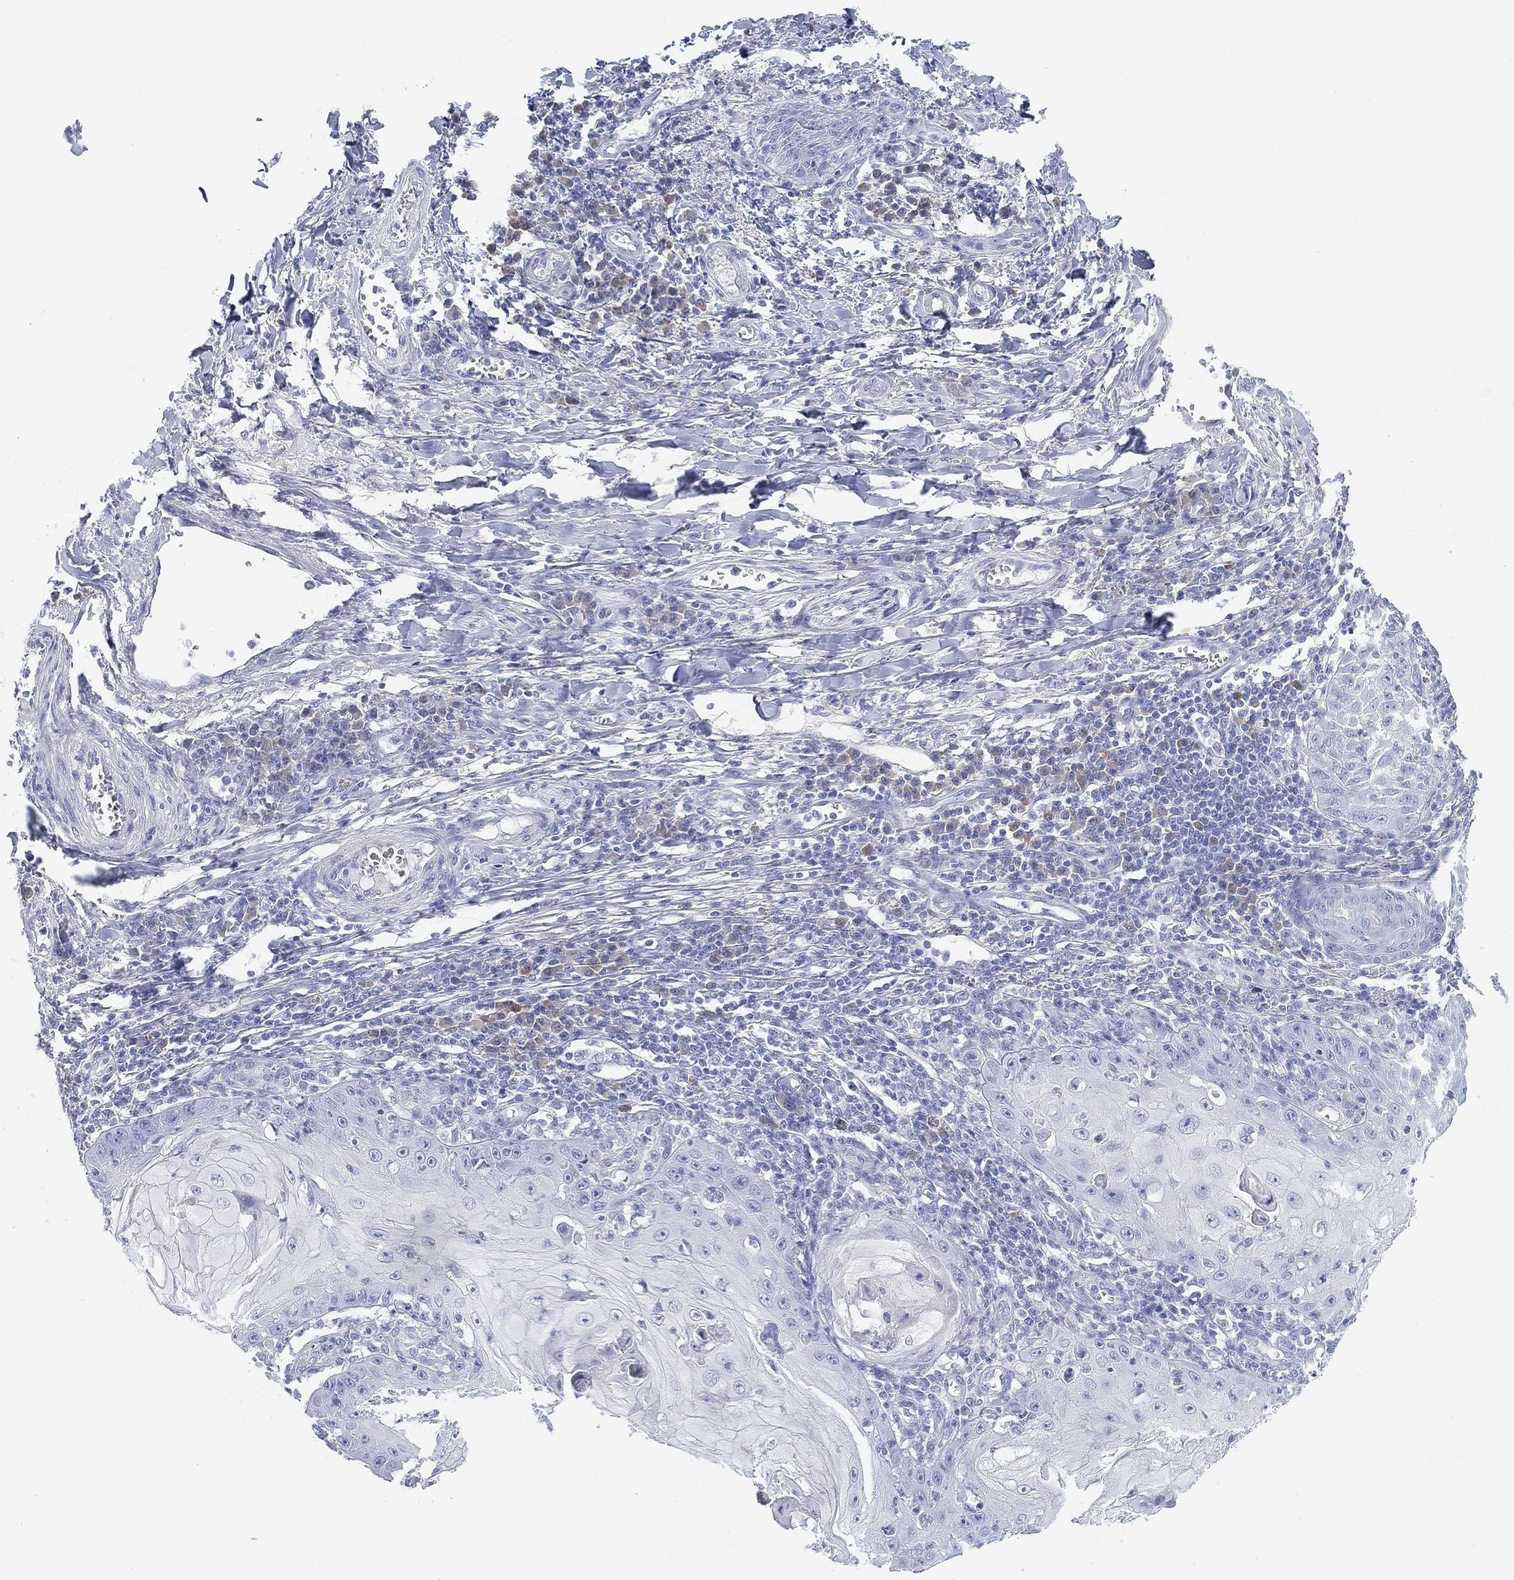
{"staining": {"intensity": "negative", "quantity": "none", "location": "none"}, "tissue": "skin cancer", "cell_type": "Tumor cells", "image_type": "cancer", "snomed": [{"axis": "morphology", "description": "Squamous cell carcinoma, NOS"}, {"axis": "topography", "description": "Skin"}], "caption": "The immunohistochemistry (IHC) image has no significant staining in tumor cells of skin cancer tissue.", "gene": "GCNA", "patient": {"sex": "male", "age": 70}}